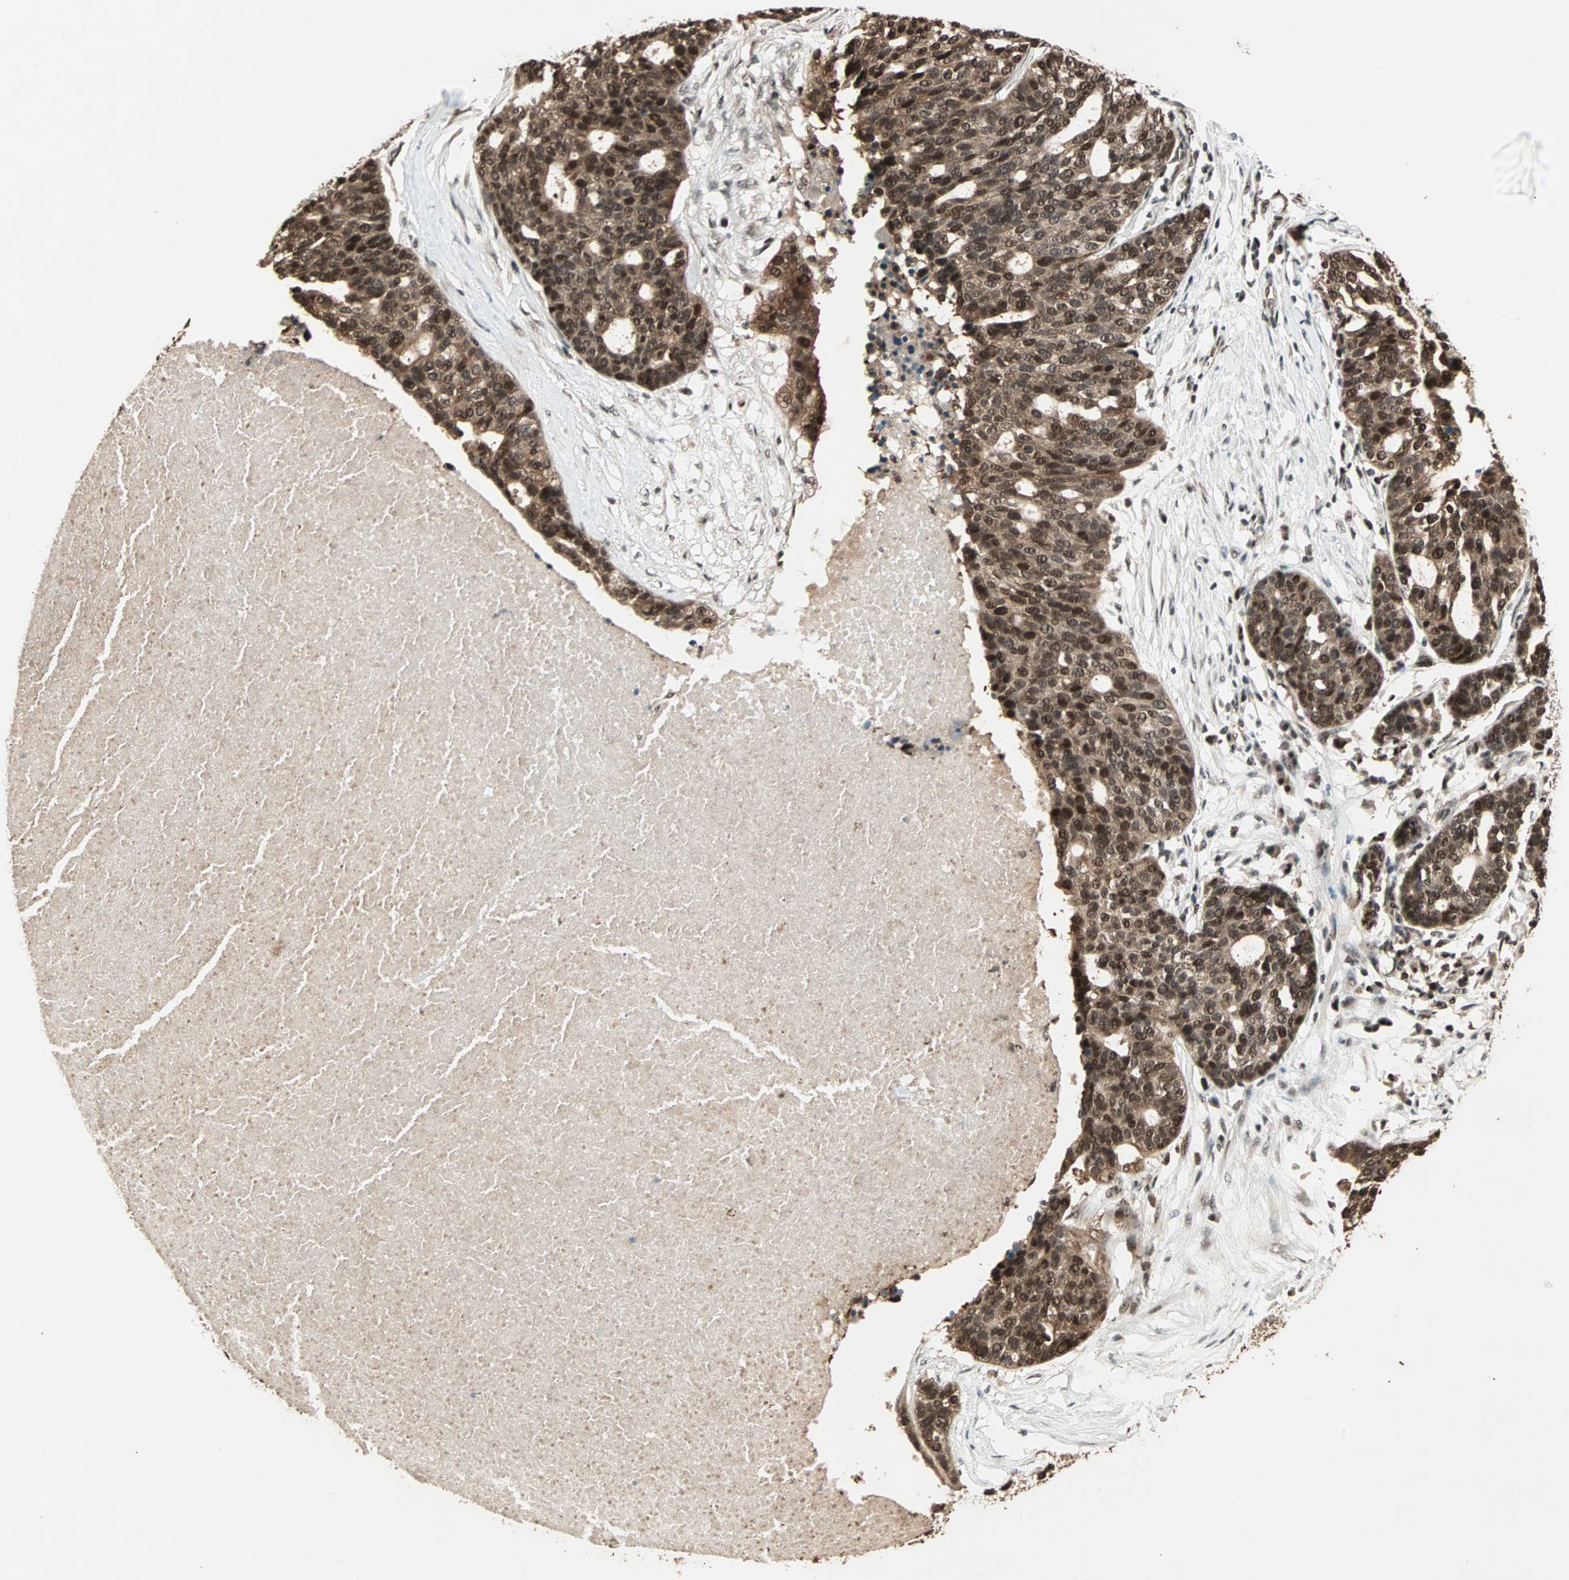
{"staining": {"intensity": "strong", "quantity": ">75%", "location": "cytoplasmic/membranous,nuclear"}, "tissue": "ovarian cancer", "cell_type": "Tumor cells", "image_type": "cancer", "snomed": [{"axis": "morphology", "description": "Cystadenocarcinoma, serous, NOS"}, {"axis": "topography", "description": "Ovary"}], "caption": "High-power microscopy captured an IHC image of serous cystadenocarcinoma (ovarian), revealing strong cytoplasmic/membranous and nuclear expression in approximately >75% of tumor cells. The protein of interest is shown in brown color, while the nuclei are stained blue.", "gene": "ZNF44", "patient": {"sex": "female", "age": 59}}